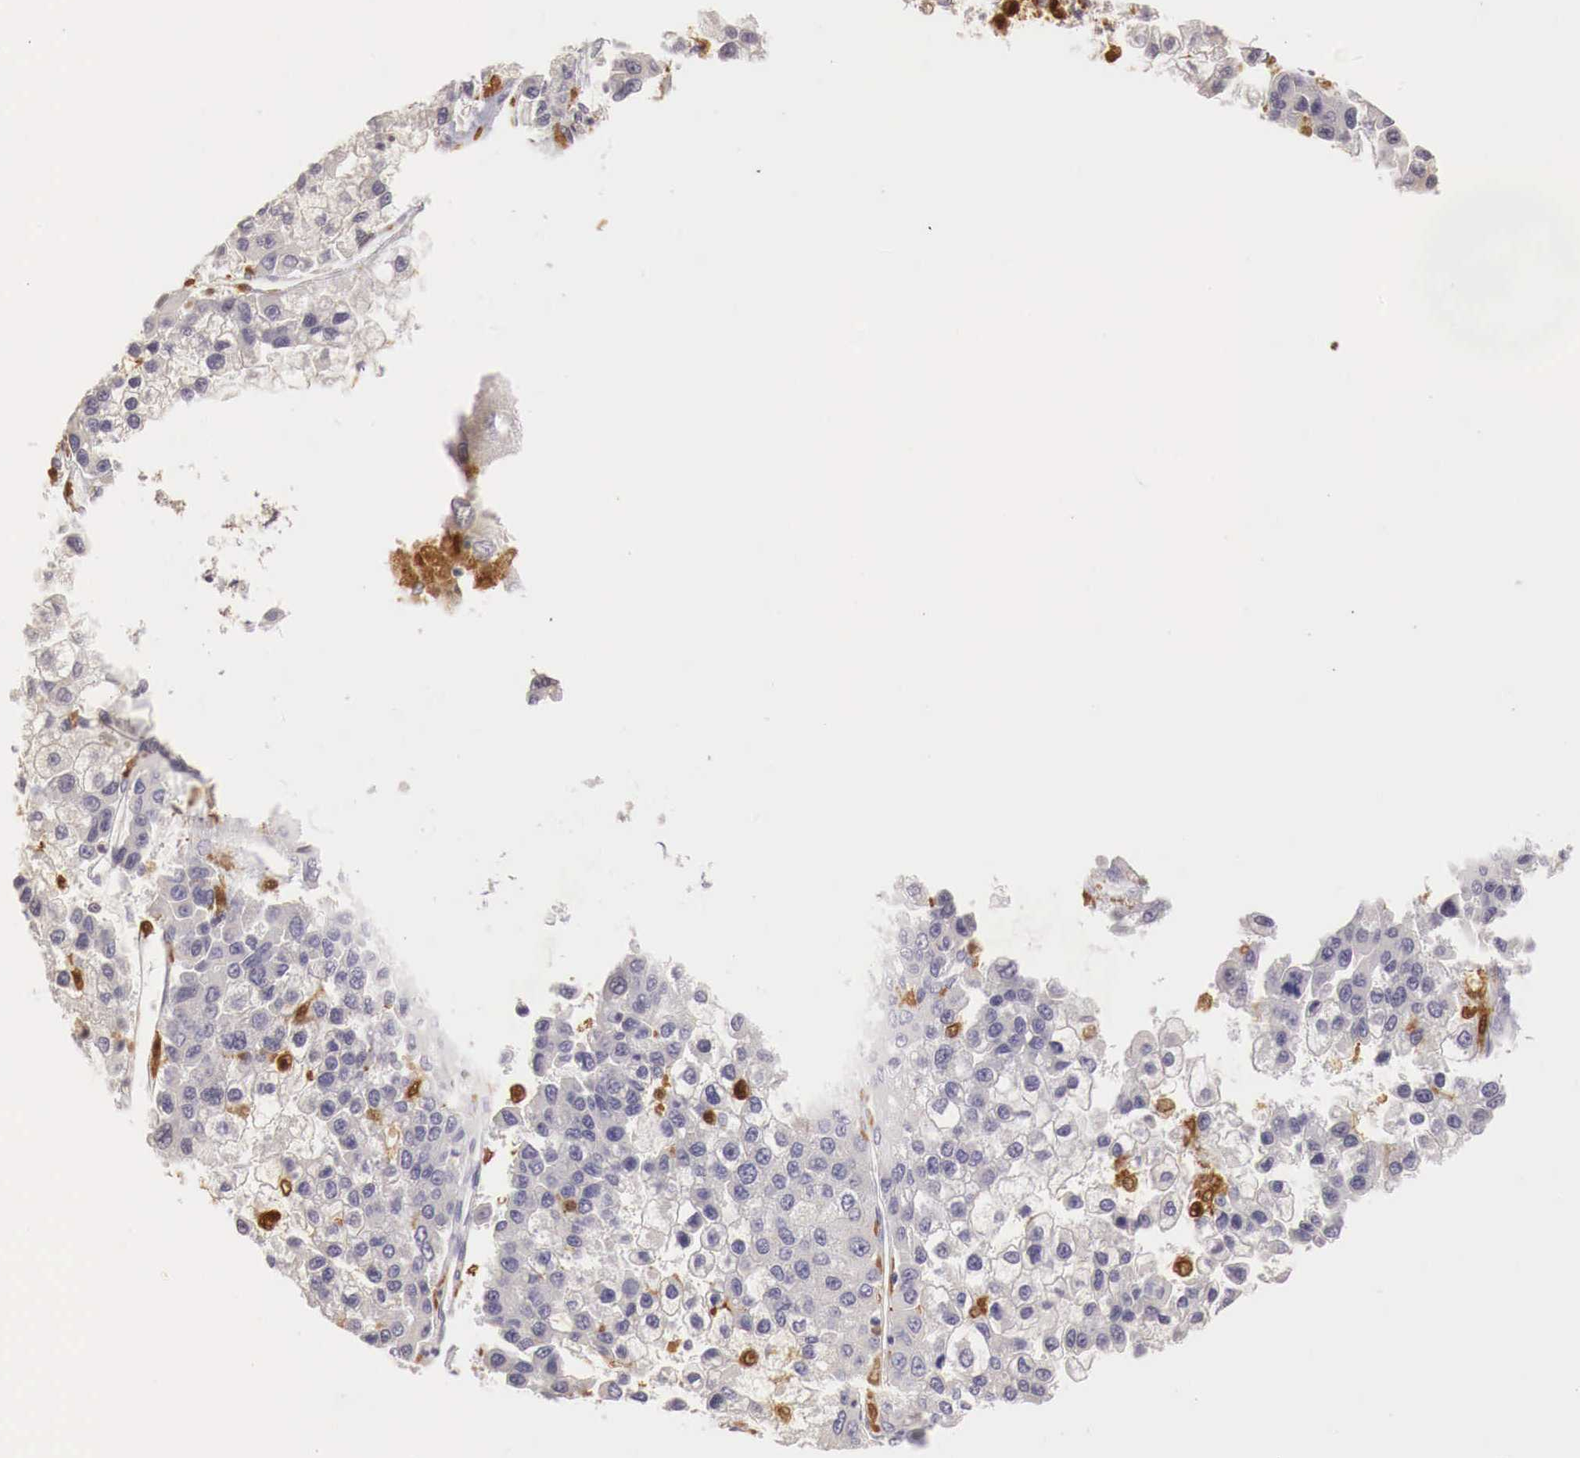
{"staining": {"intensity": "negative", "quantity": "none", "location": "none"}, "tissue": "liver cancer", "cell_type": "Tumor cells", "image_type": "cancer", "snomed": [{"axis": "morphology", "description": "Carcinoma, Hepatocellular, NOS"}, {"axis": "topography", "description": "Liver"}], "caption": "Immunohistochemistry micrograph of neoplastic tissue: hepatocellular carcinoma (liver) stained with DAB (3,3'-diaminobenzidine) displays no significant protein expression in tumor cells.", "gene": "RENBP", "patient": {"sex": "female", "age": 66}}